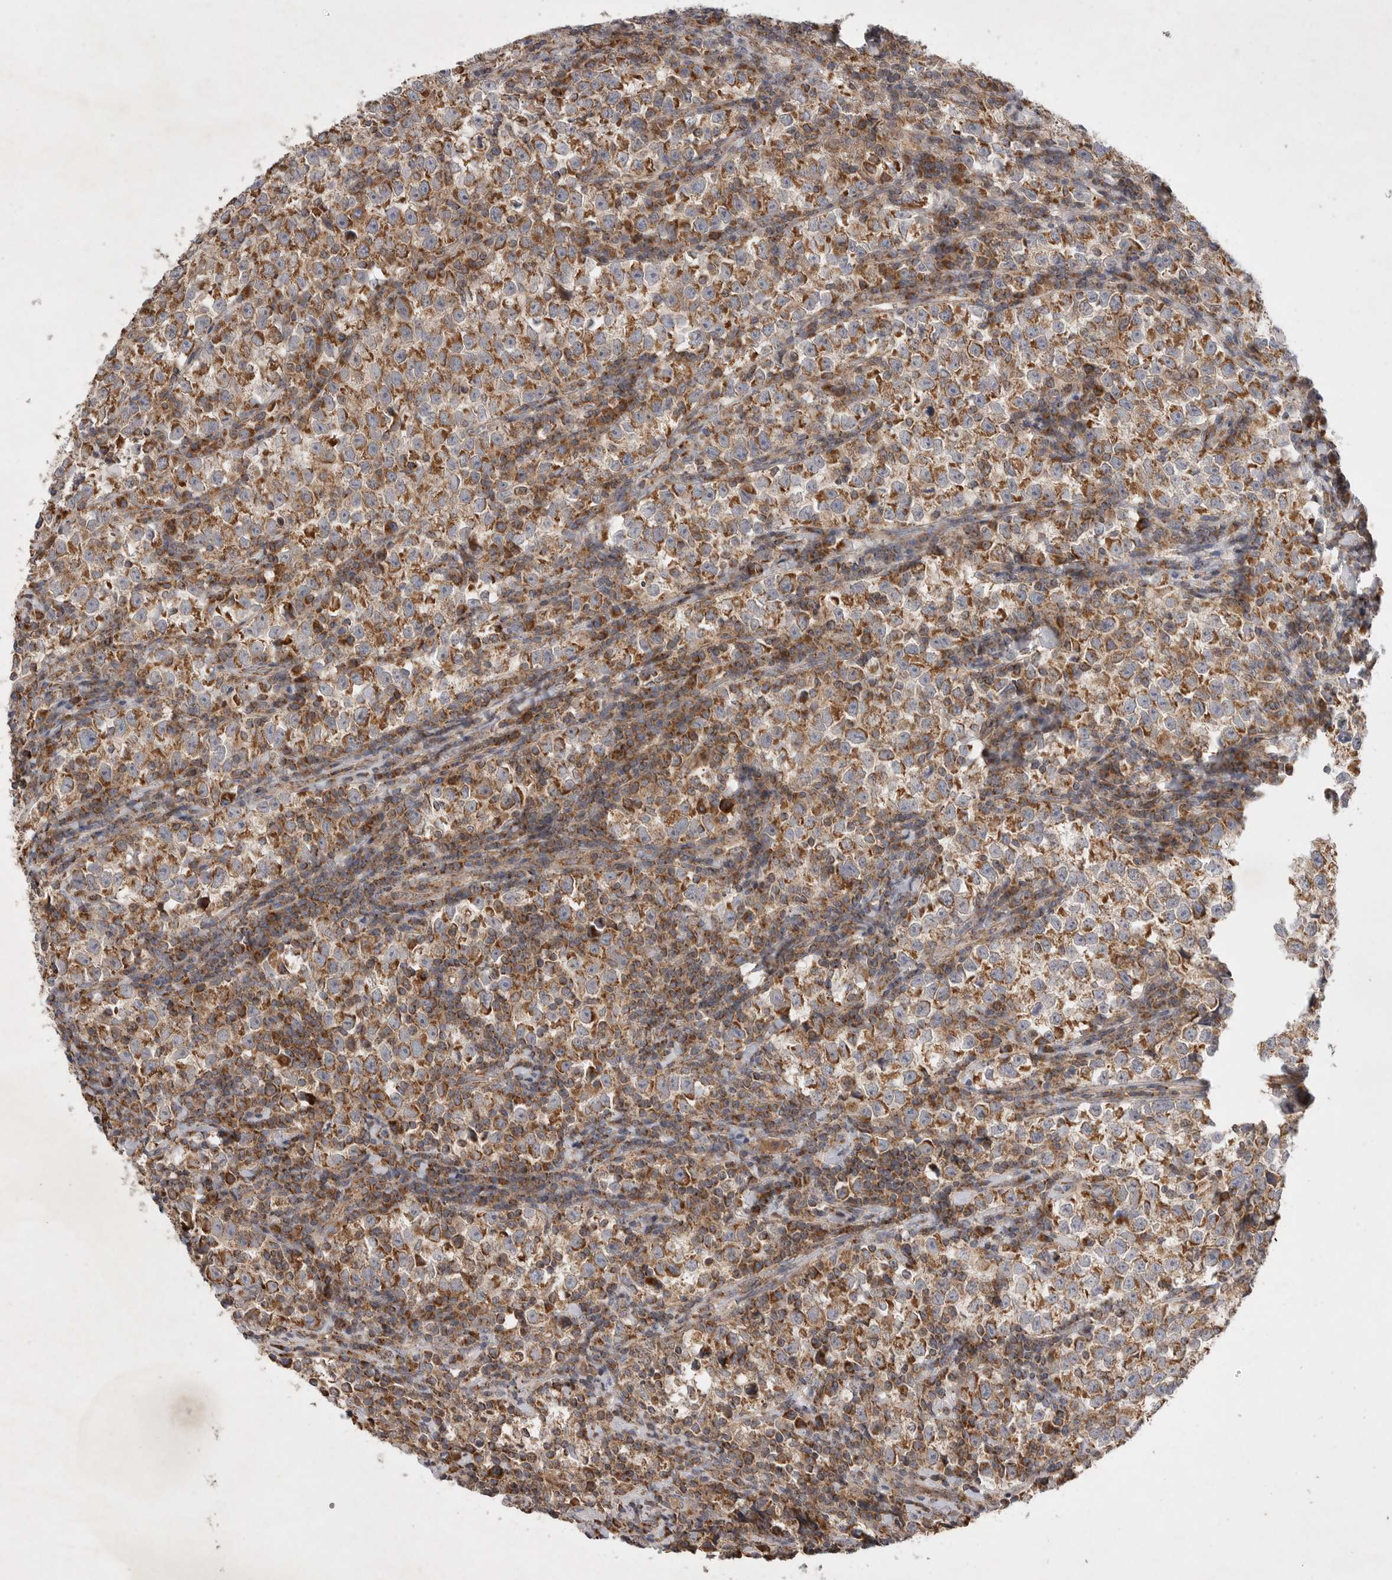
{"staining": {"intensity": "strong", "quantity": ">75%", "location": "cytoplasmic/membranous"}, "tissue": "testis cancer", "cell_type": "Tumor cells", "image_type": "cancer", "snomed": [{"axis": "morphology", "description": "Normal tissue, NOS"}, {"axis": "morphology", "description": "Seminoma, NOS"}, {"axis": "topography", "description": "Testis"}], "caption": "Immunohistochemical staining of human testis cancer (seminoma) exhibits strong cytoplasmic/membranous protein positivity in approximately >75% of tumor cells. The staining is performed using DAB brown chromogen to label protein expression. The nuclei are counter-stained blue using hematoxylin.", "gene": "KIF21B", "patient": {"sex": "male", "age": 43}}